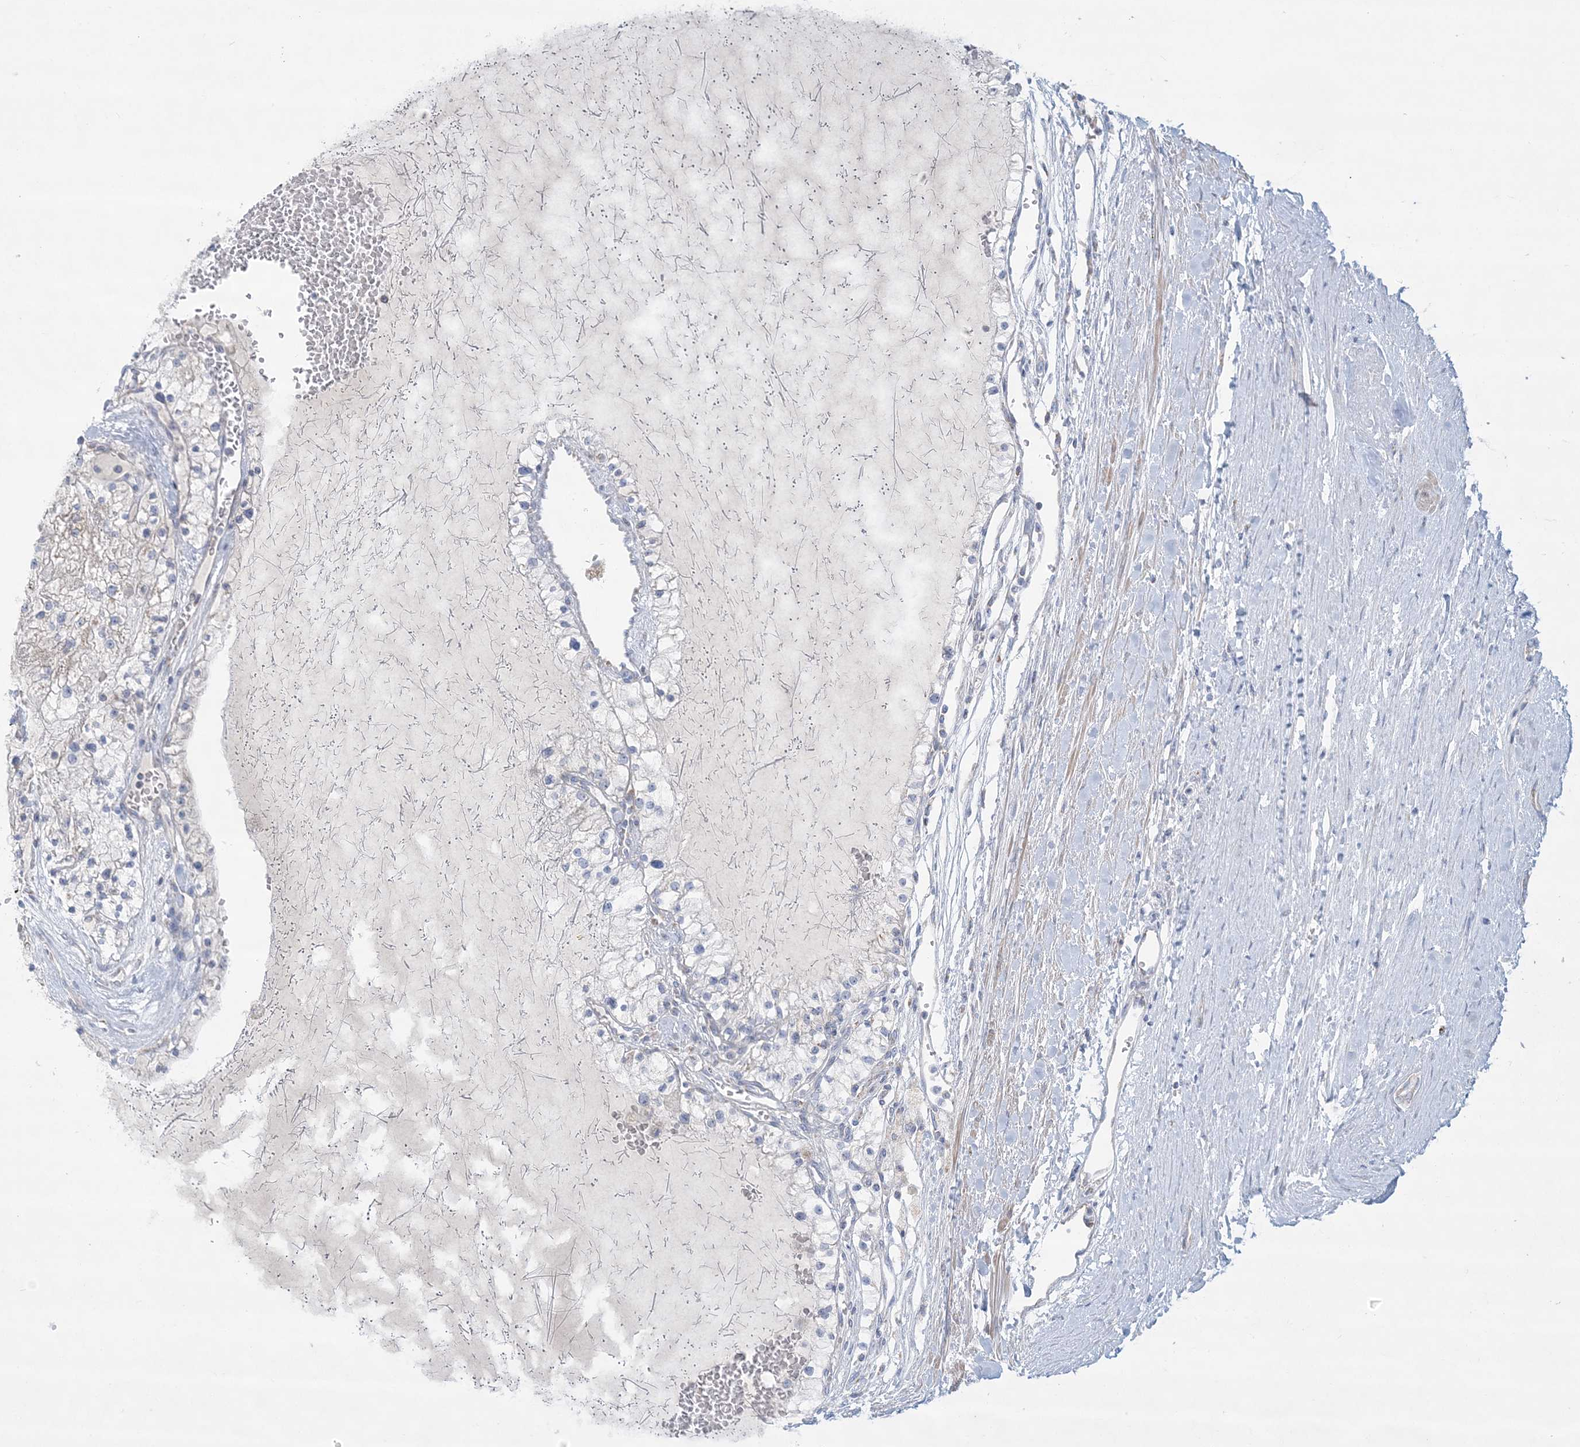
{"staining": {"intensity": "negative", "quantity": "none", "location": "none"}, "tissue": "renal cancer", "cell_type": "Tumor cells", "image_type": "cancer", "snomed": [{"axis": "morphology", "description": "Normal tissue, NOS"}, {"axis": "morphology", "description": "Adenocarcinoma, NOS"}, {"axis": "topography", "description": "Kidney"}], "caption": "This is an immunohistochemistry micrograph of renal cancer. There is no staining in tumor cells.", "gene": "TBC1D7", "patient": {"sex": "male", "age": 68}}